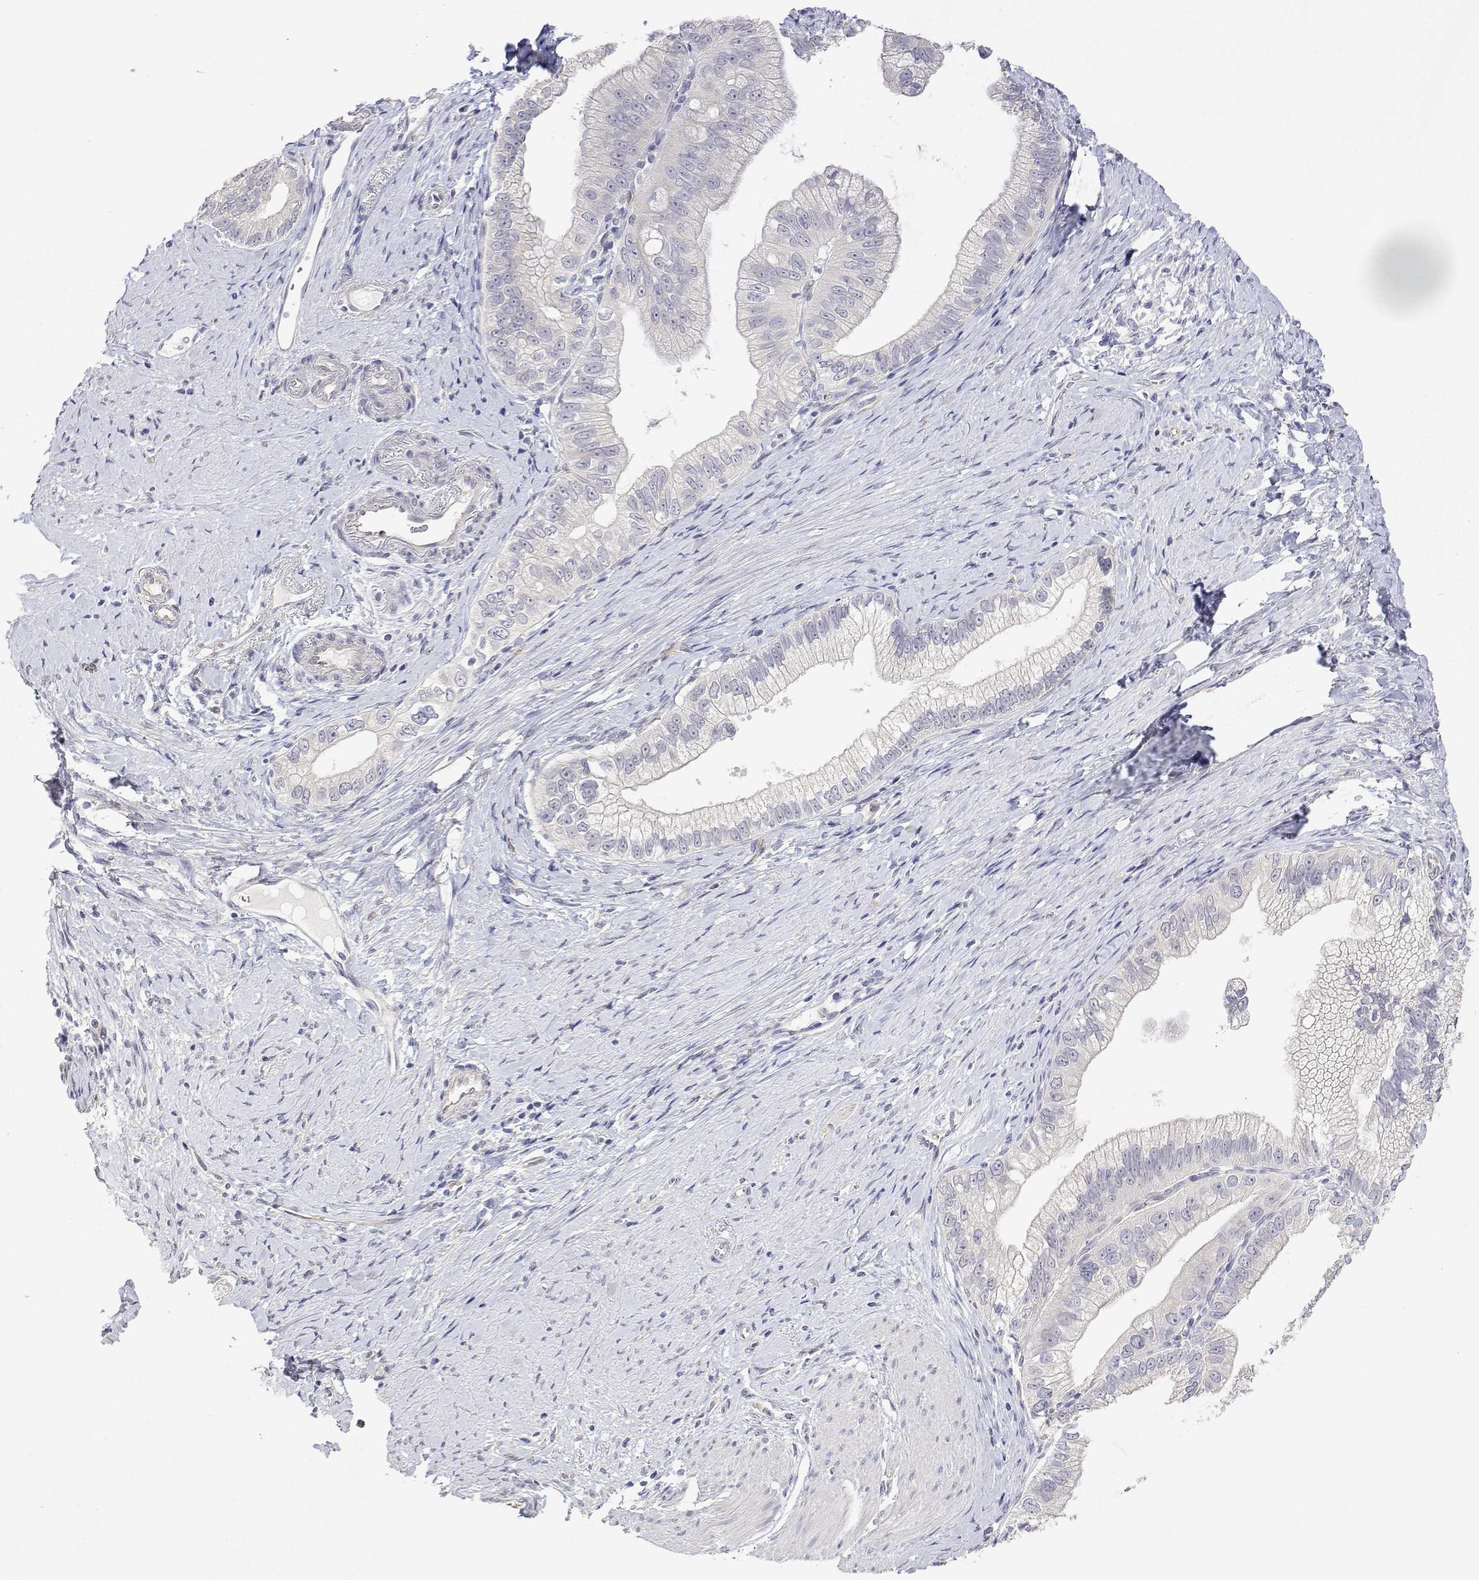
{"staining": {"intensity": "negative", "quantity": "none", "location": "none"}, "tissue": "pancreatic cancer", "cell_type": "Tumor cells", "image_type": "cancer", "snomed": [{"axis": "morphology", "description": "Adenocarcinoma, NOS"}, {"axis": "topography", "description": "Pancreas"}], "caption": "Pancreatic cancer was stained to show a protein in brown. There is no significant positivity in tumor cells. The staining is performed using DAB brown chromogen with nuclei counter-stained in using hematoxylin.", "gene": "PLCB1", "patient": {"sex": "male", "age": 70}}